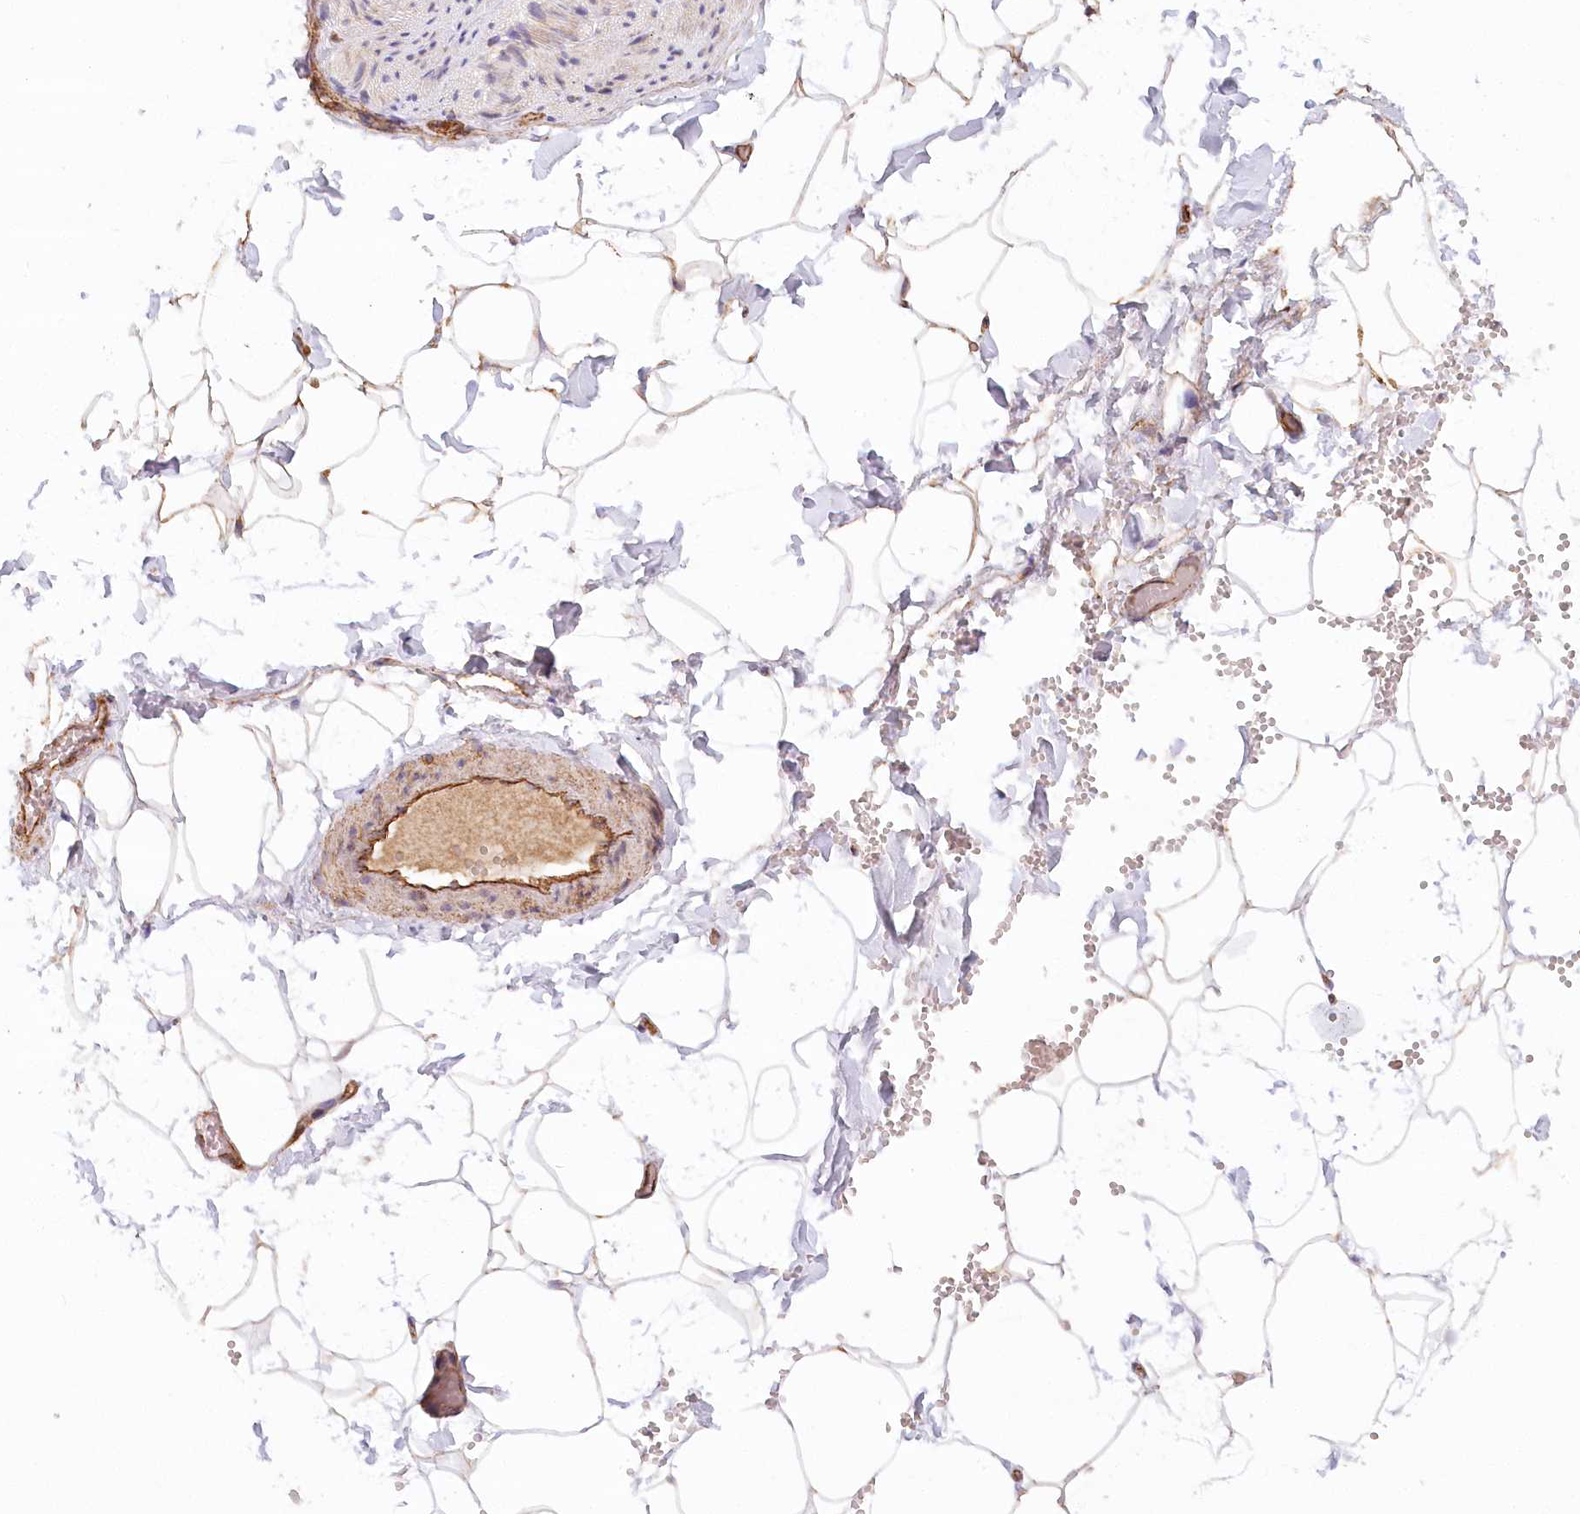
{"staining": {"intensity": "moderate", "quantity": ">75%", "location": "cytoplasmic/membranous"}, "tissue": "adipose tissue", "cell_type": "Adipocytes", "image_type": "normal", "snomed": [{"axis": "morphology", "description": "Normal tissue, NOS"}, {"axis": "topography", "description": "Gallbladder"}, {"axis": "topography", "description": "Peripheral nerve tissue"}], "caption": "An immunohistochemistry photomicrograph of benign tissue is shown. Protein staining in brown shows moderate cytoplasmic/membranous positivity in adipose tissue within adipocytes.", "gene": "UMPS", "patient": {"sex": "male", "age": 38}}